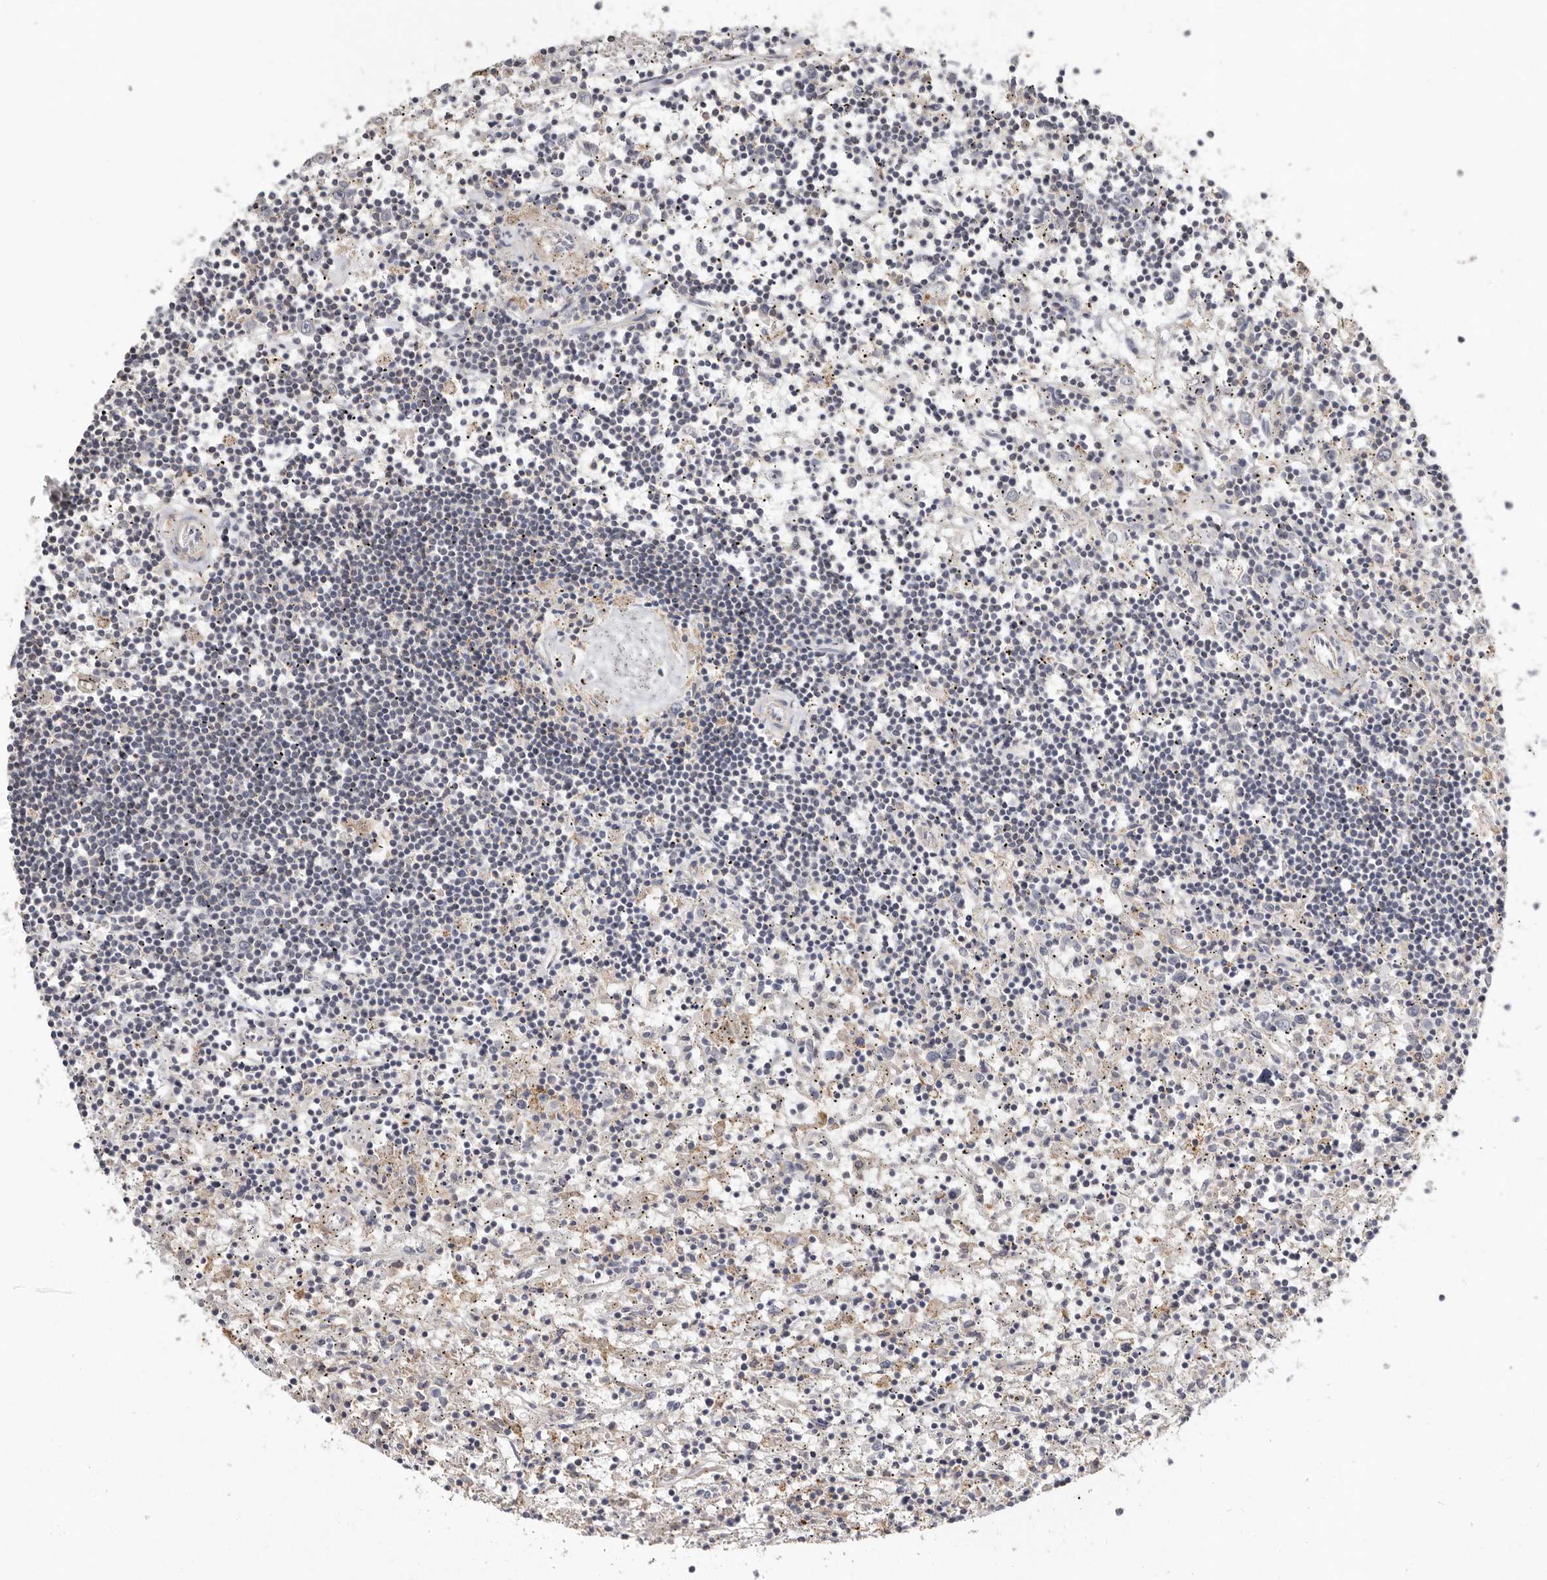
{"staining": {"intensity": "negative", "quantity": "none", "location": "none"}, "tissue": "lymphoma", "cell_type": "Tumor cells", "image_type": "cancer", "snomed": [{"axis": "morphology", "description": "Malignant lymphoma, non-Hodgkin's type, Low grade"}, {"axis": "topography", "description": "Spleen"}], "caption": "This is a micrograph of IHC staining of malignant lymphoma, non-Hodgkin's type (low-grade), which shows no expression in tumor cells.", "gene": "KIF26B", "patient": {"sex": "male", "age": 76}}